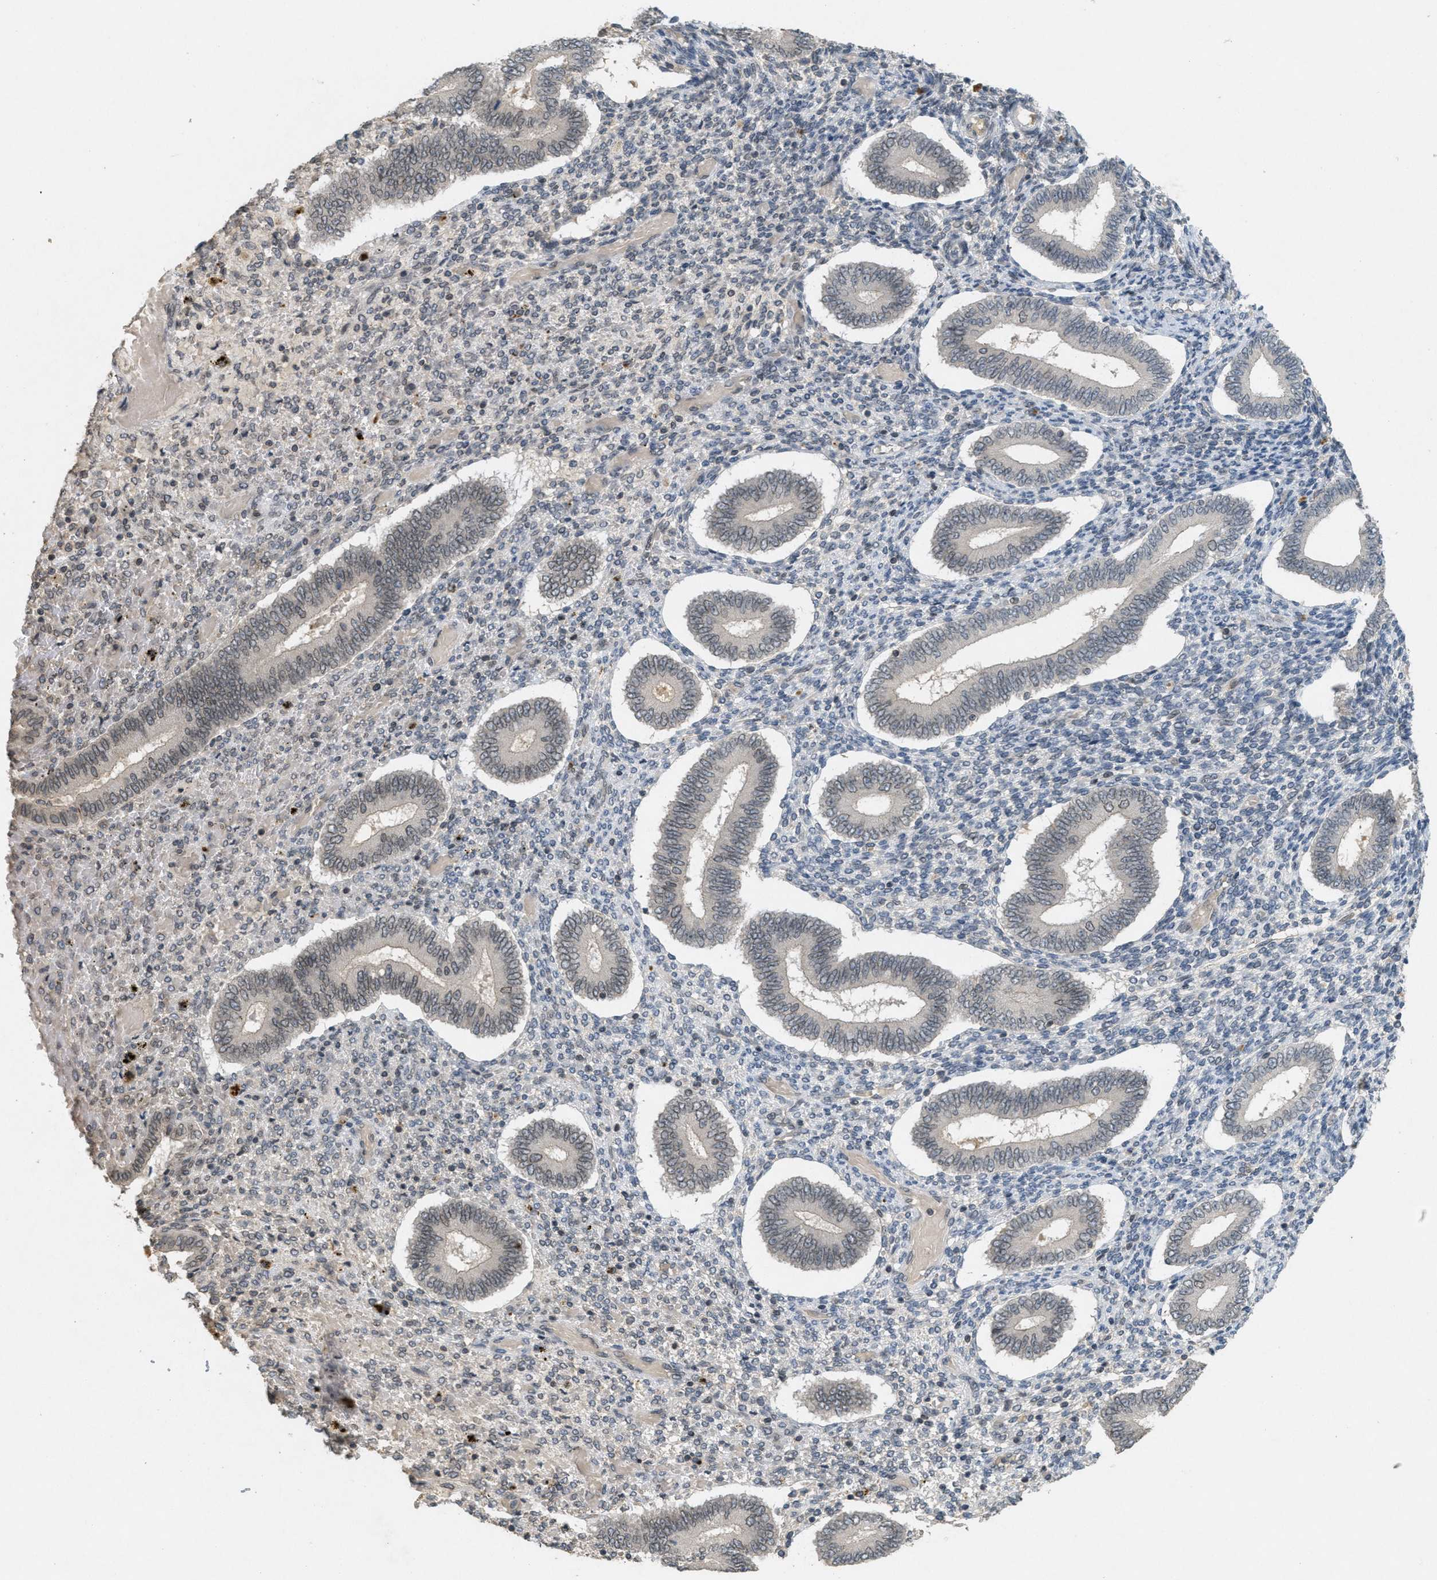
{"staining": {"intensity": "negative", "quantity": "none", "location": "none"}, "tissue": "endometrium", "cell_type": "Cells in endometrial stroma", "image_type": "normal", "snomed": [{"axis": "morphology", "description": "Normal tissue, NOS"}, {"axis": "topography", "description": "Endometrium"}], "caption": "This is a image of immunohistochemistry (IHC) staining of benign endometrium, which shows no staining in cells in endometrial stroma. The staining was performed using DAB (3,3'-diaminobenzidine) to visualize the protein expression in brown, while the nuclei were stained in blue with hematoxylin (Magnification: 20x).", "gene": "ABHD6", "patient": {"sex": "female", "age": 42}}